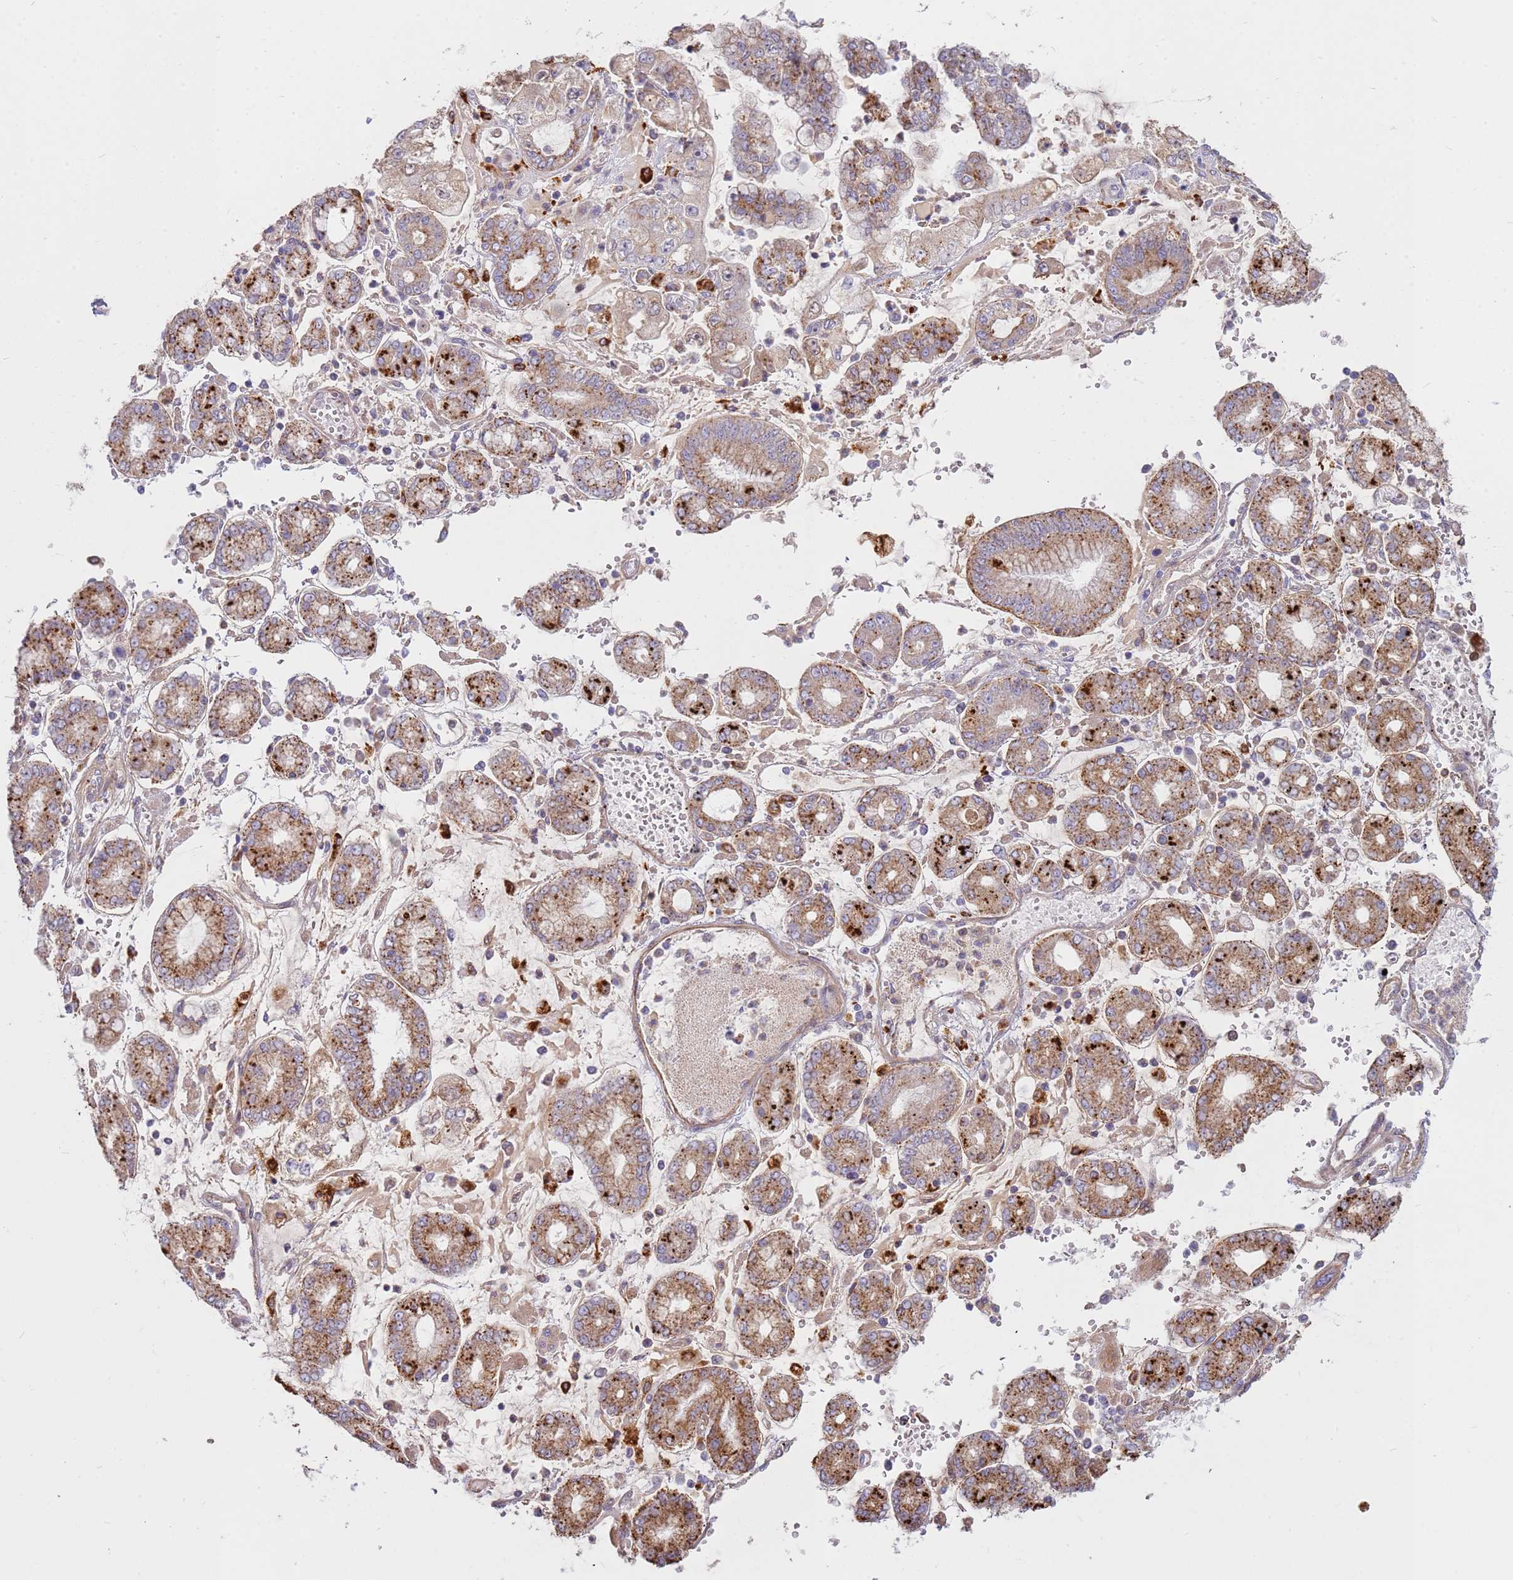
{"staining": {"intensity": "moderate", "quantity": ">75%", "location": "cytoplasmic/membranous"}, "tissue": "stomach cancer", "cell_type": "Tumor cells", "image_type": "cancer", "snomed": [{"axis": "morphology", "description": "Adenocarcinoma, NOS"}, {"axis": "topography", "description": "Stomach"}], "caption": "Immunohistochemical staining of human stomach cancer (adenocarcinoma) shows medium levels of moderate cytoplasmic/membranous positivity in about >75% of tumor cells.", "gene": "TMEM229B", "patient": {"sex": "male", "age": 76}}